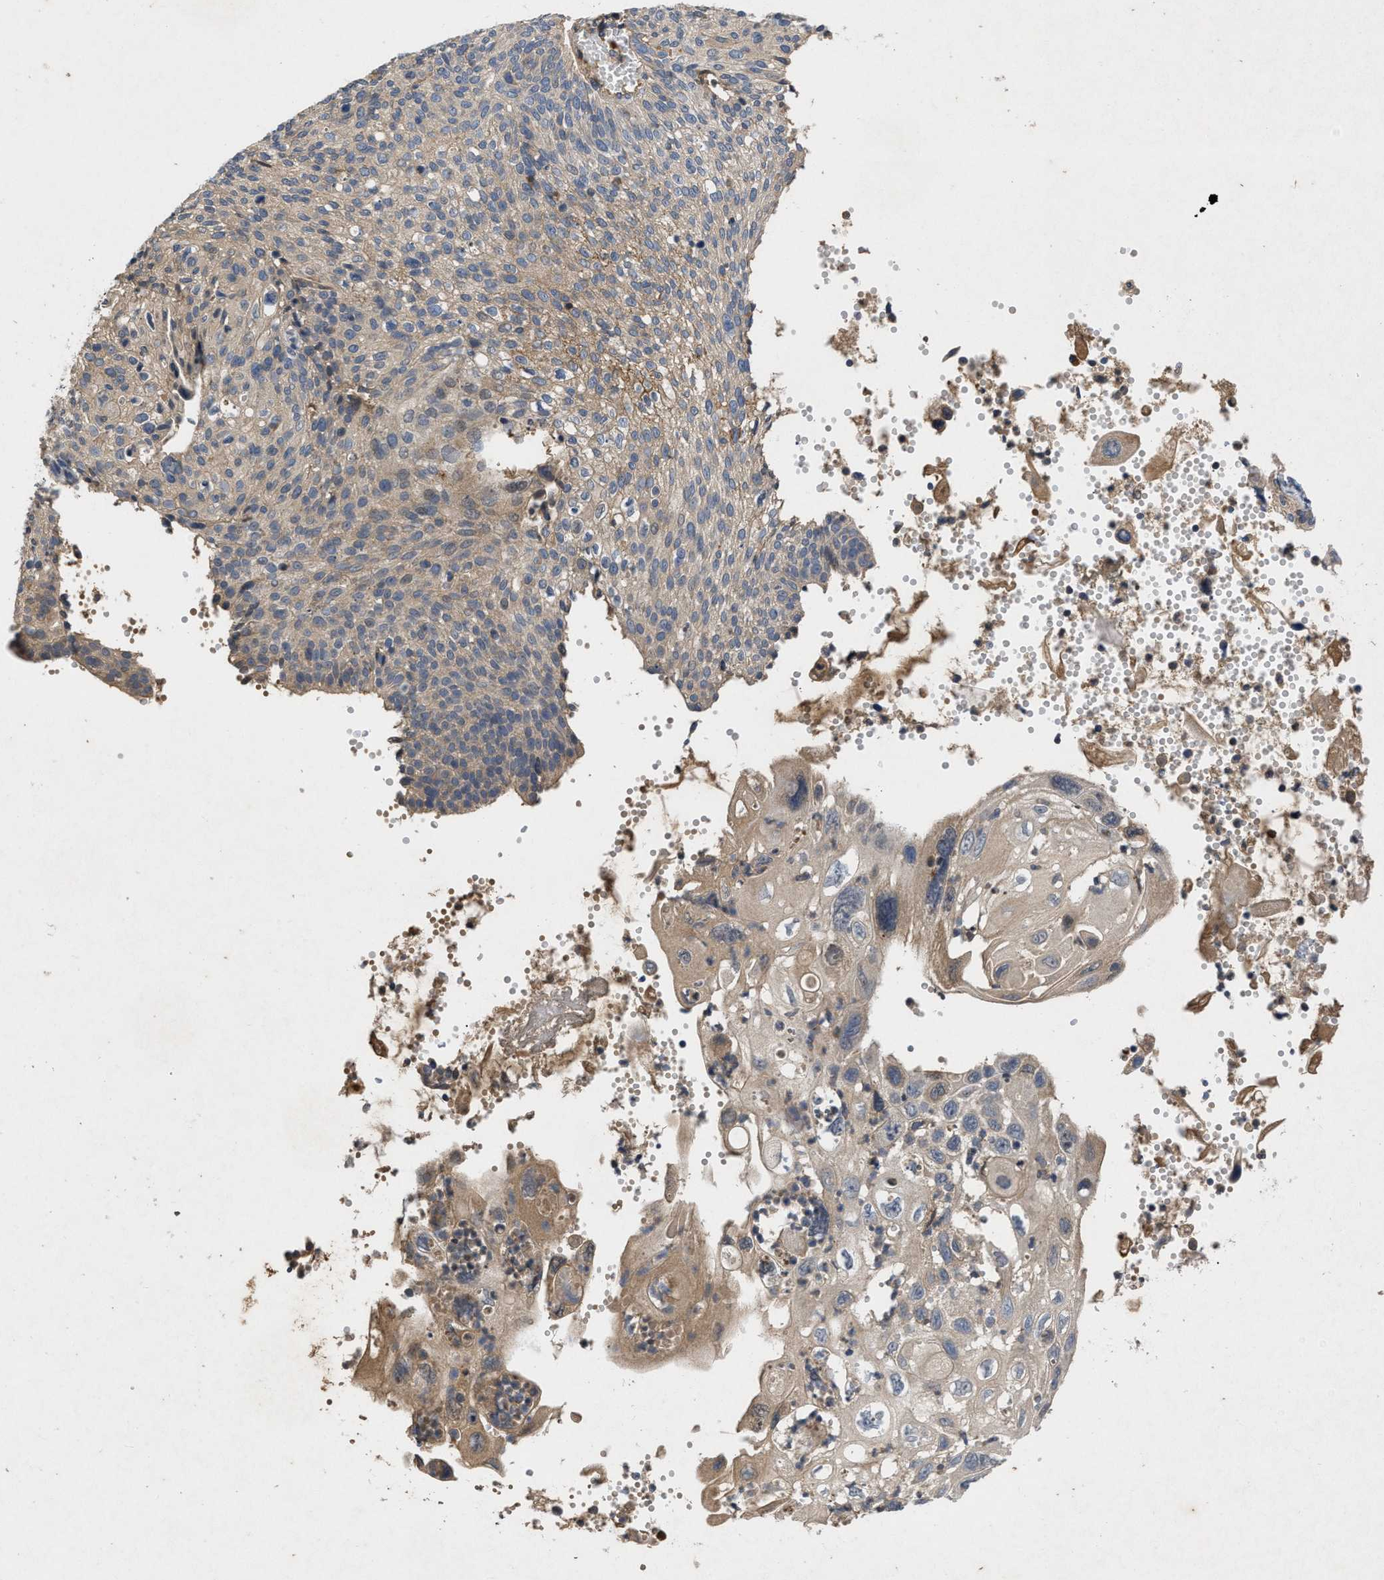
{"staining": {"intensity": "weak", "quantity": ">75%", "location": "cytoplasmic/membranous"}, "tissue": "cervical cancer", "cell_type": "Tumor cells", "image_type": "cancer", "snomed": [{"axis": "morphology", "description": "Squamous cell carcinoma, NOS"}, {"axis": "topography", "description": "Cervix"}], "caption": "A low amount of weak cytoplasmic/membranous staining is appreciated in about >75% of tumor cells in squamous cell carcinoma (cervical) tissue.", "gene": "VPS4A", "patient": {"sex": "female", "age": 70}}